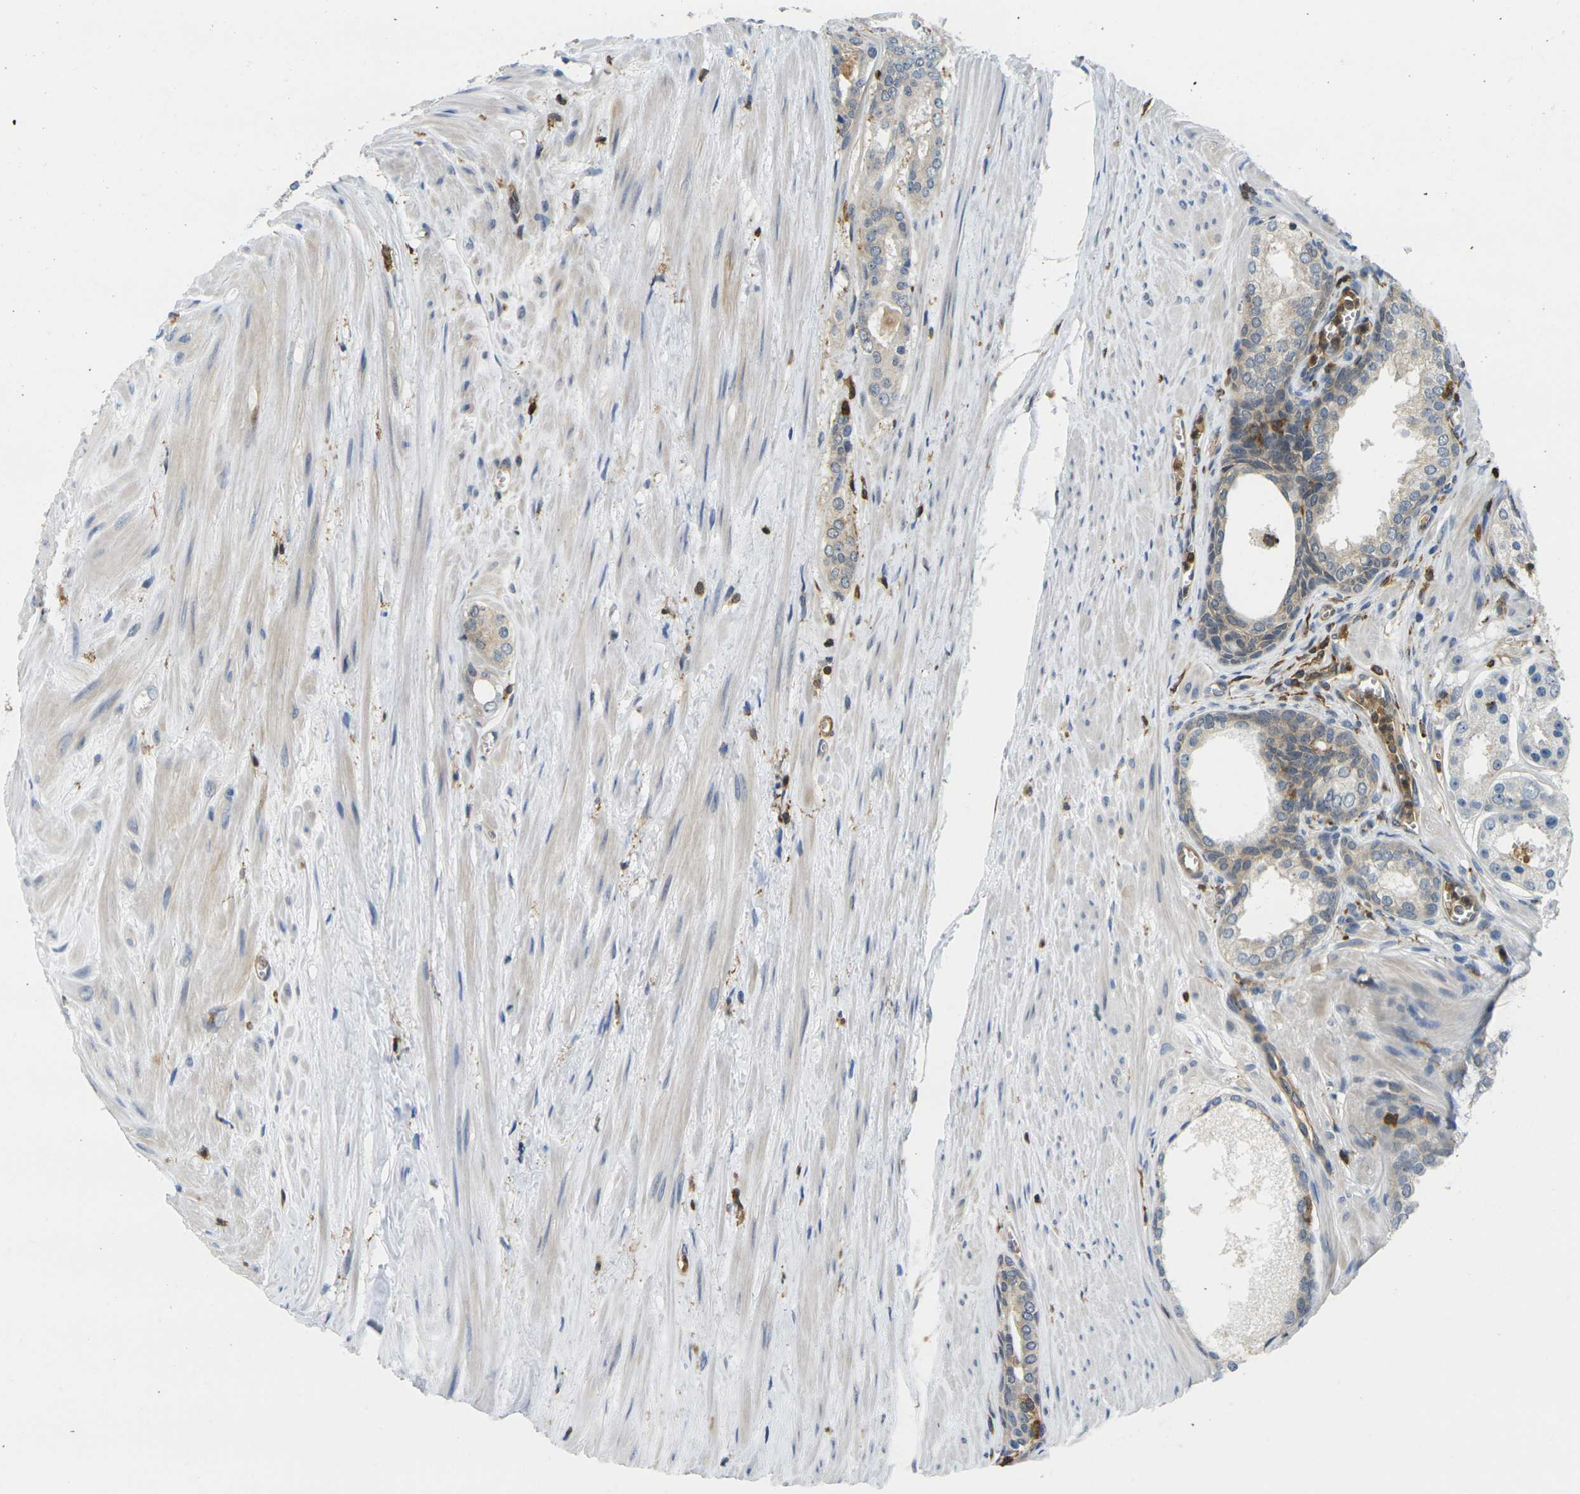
{"staining": {"intensity": "weak", "quantity": "<25%", "location": "cytoplasmic/membranous"}, "tissue": "prostate cancer", "cell_type": "Tumor cells", "image_type": "cancer", "snomed": [{"axis": "morphology", "description": "Adenocarcinoma, Low grade"}, {"axis": "topography", "description": "Prostate"}], "caption": "Tumor cells show no significant protein staining in prostate low-grade adenocarcinoma.", "gene": "LASP1", "patient": {"sex": "male", "age": 57}}